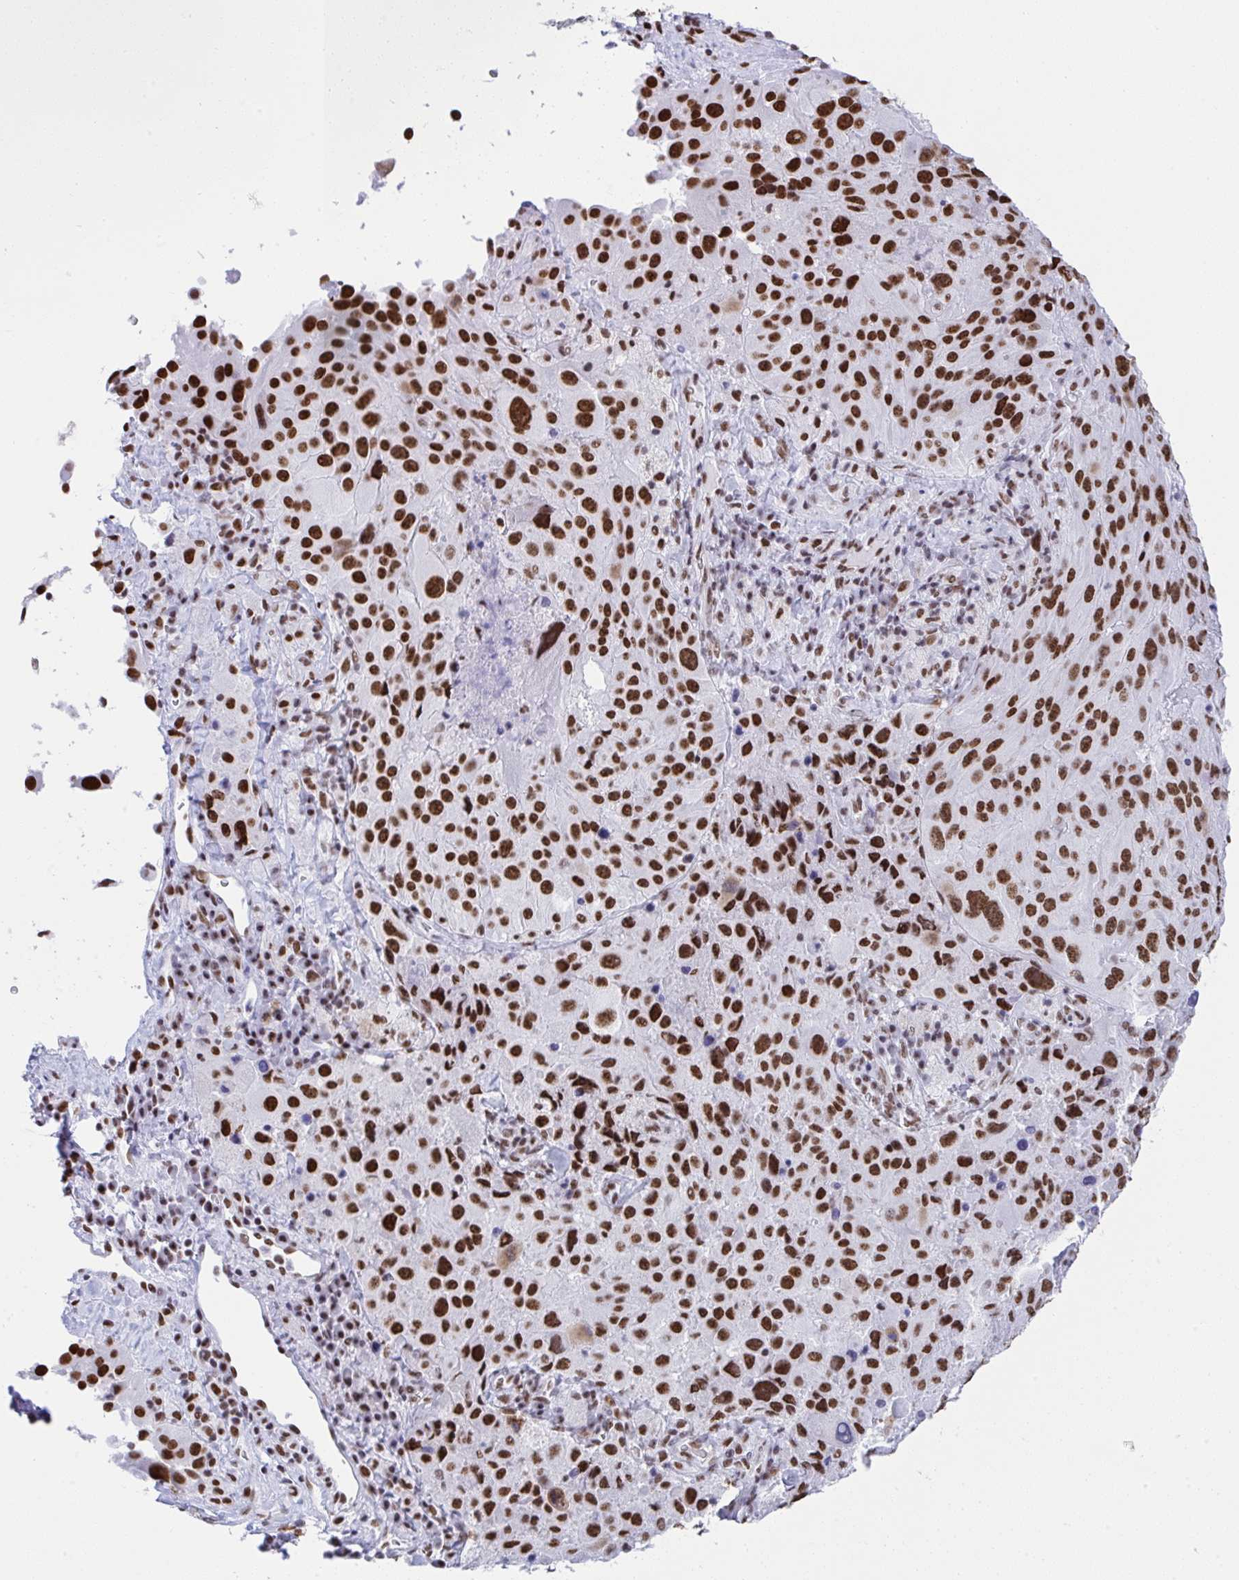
{"staining": {"intensity": "strong", "quantity": ">75%", "location": "nuclear"}, "tissue": "melanoma", "cell_type": "Tumor cells", "image_type": "cancer", "snomed": [{"axis": "morphology", "description": "Malignant melanoma, Metastatic site"}, {"axis": "topography", "description": "Lymph node"}], "caption": "Brown immunohistochemical staining in human melanoma displays strong nuclear positivity in about >75% of tumor cells.", "gene": "DDX52", "patient": {"sex": "male", "age": 62}}